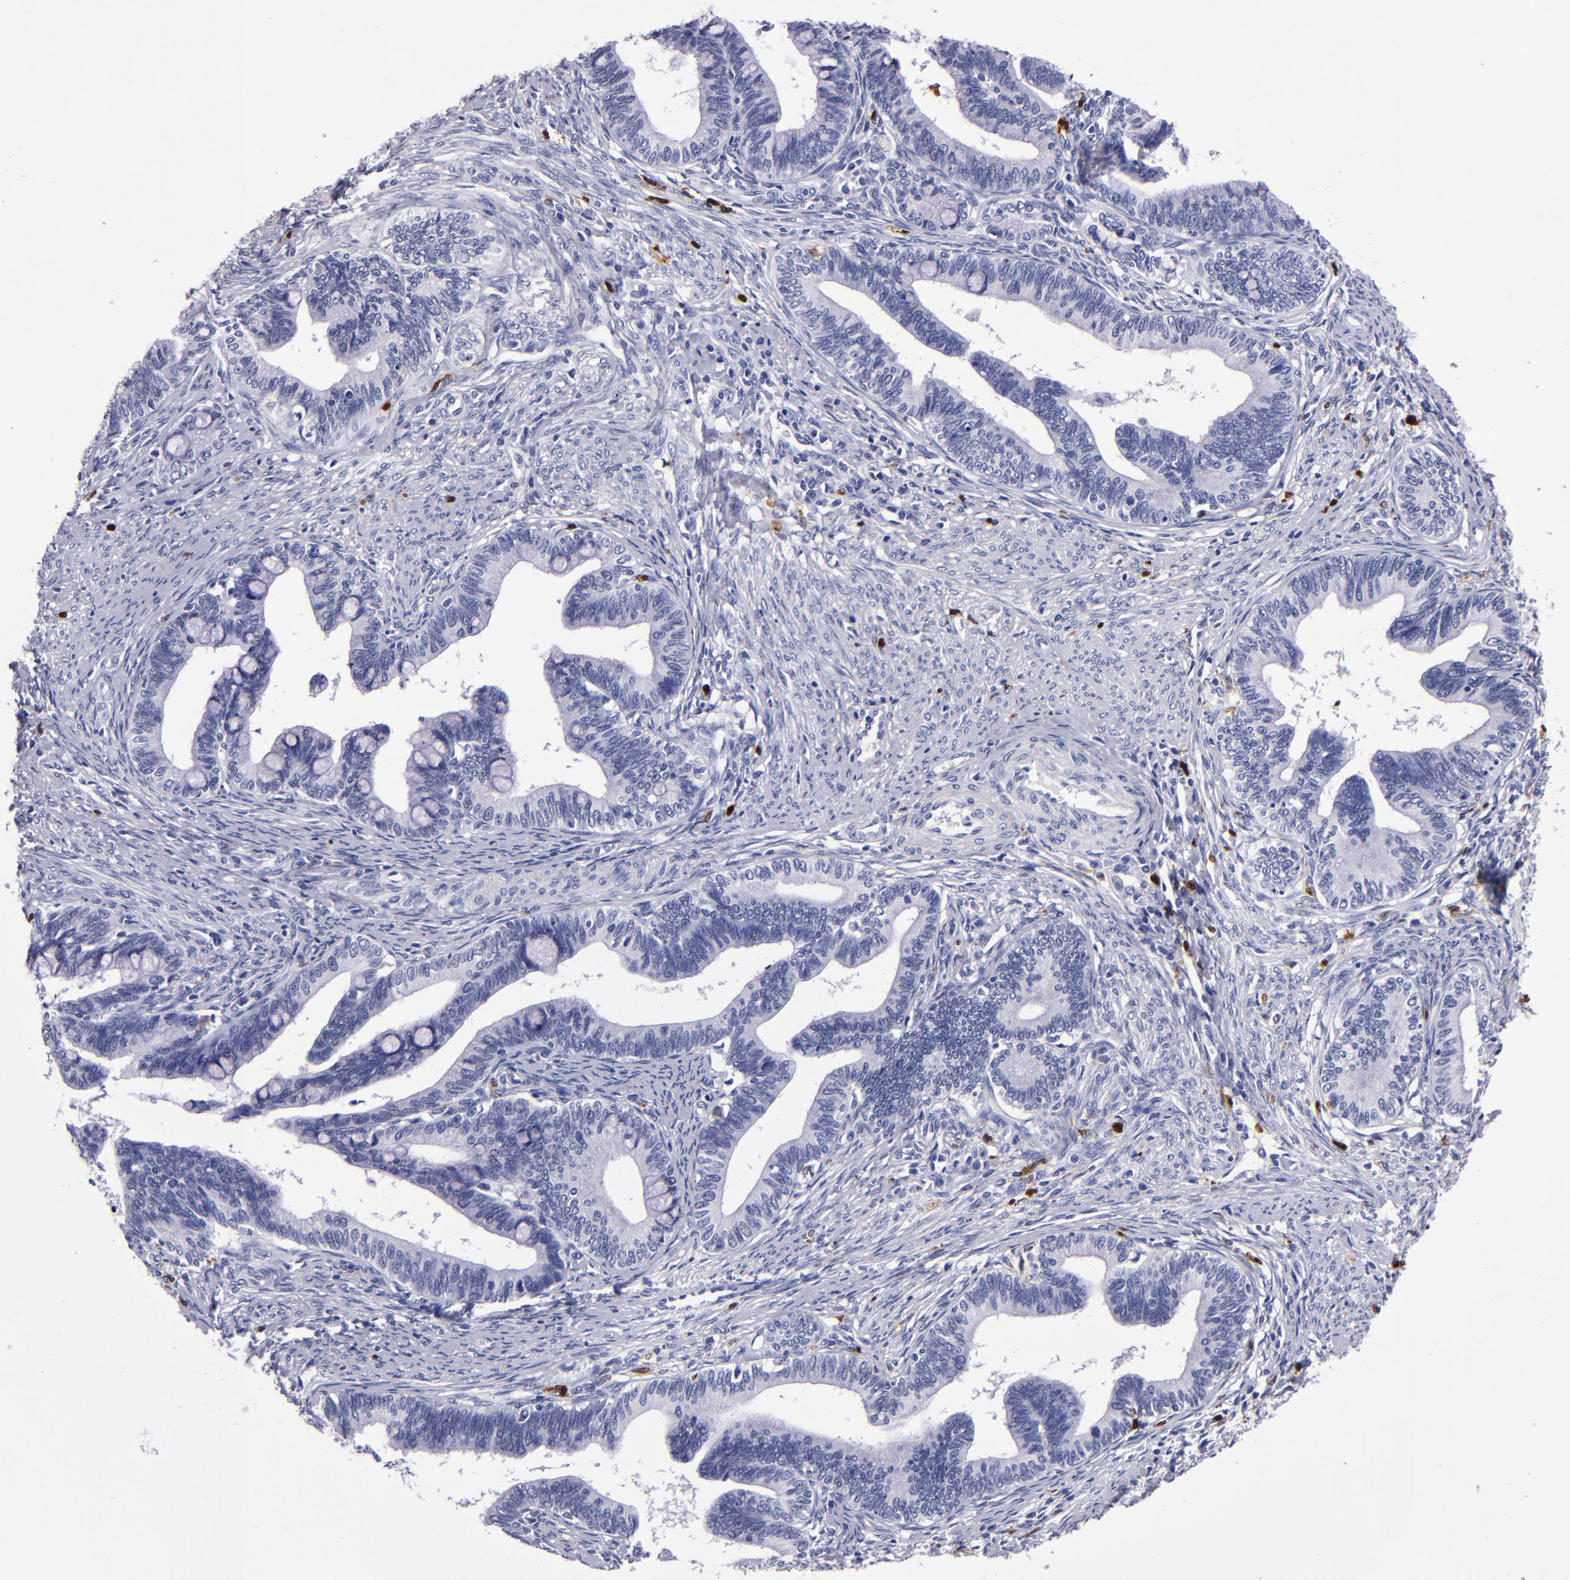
{"staining": {"intensity": "negative", "quantity": "none", "location": "none"}, "tissue": "cervical cancer", "cell_type": "Tumor cells", "image_type": "cancer", "snomed": [{"axis": "morphology", "description": "Adenocarcinoma, NOS"}, {"axis": "topography", "description": "Cervix"}], "caption": "Cervical adenocarcinoma was stained to show a protein in brown. There is no significant expression in tumor cells.", "gene": "S100A8", "patient": {"sex": "female", "age": 36}}